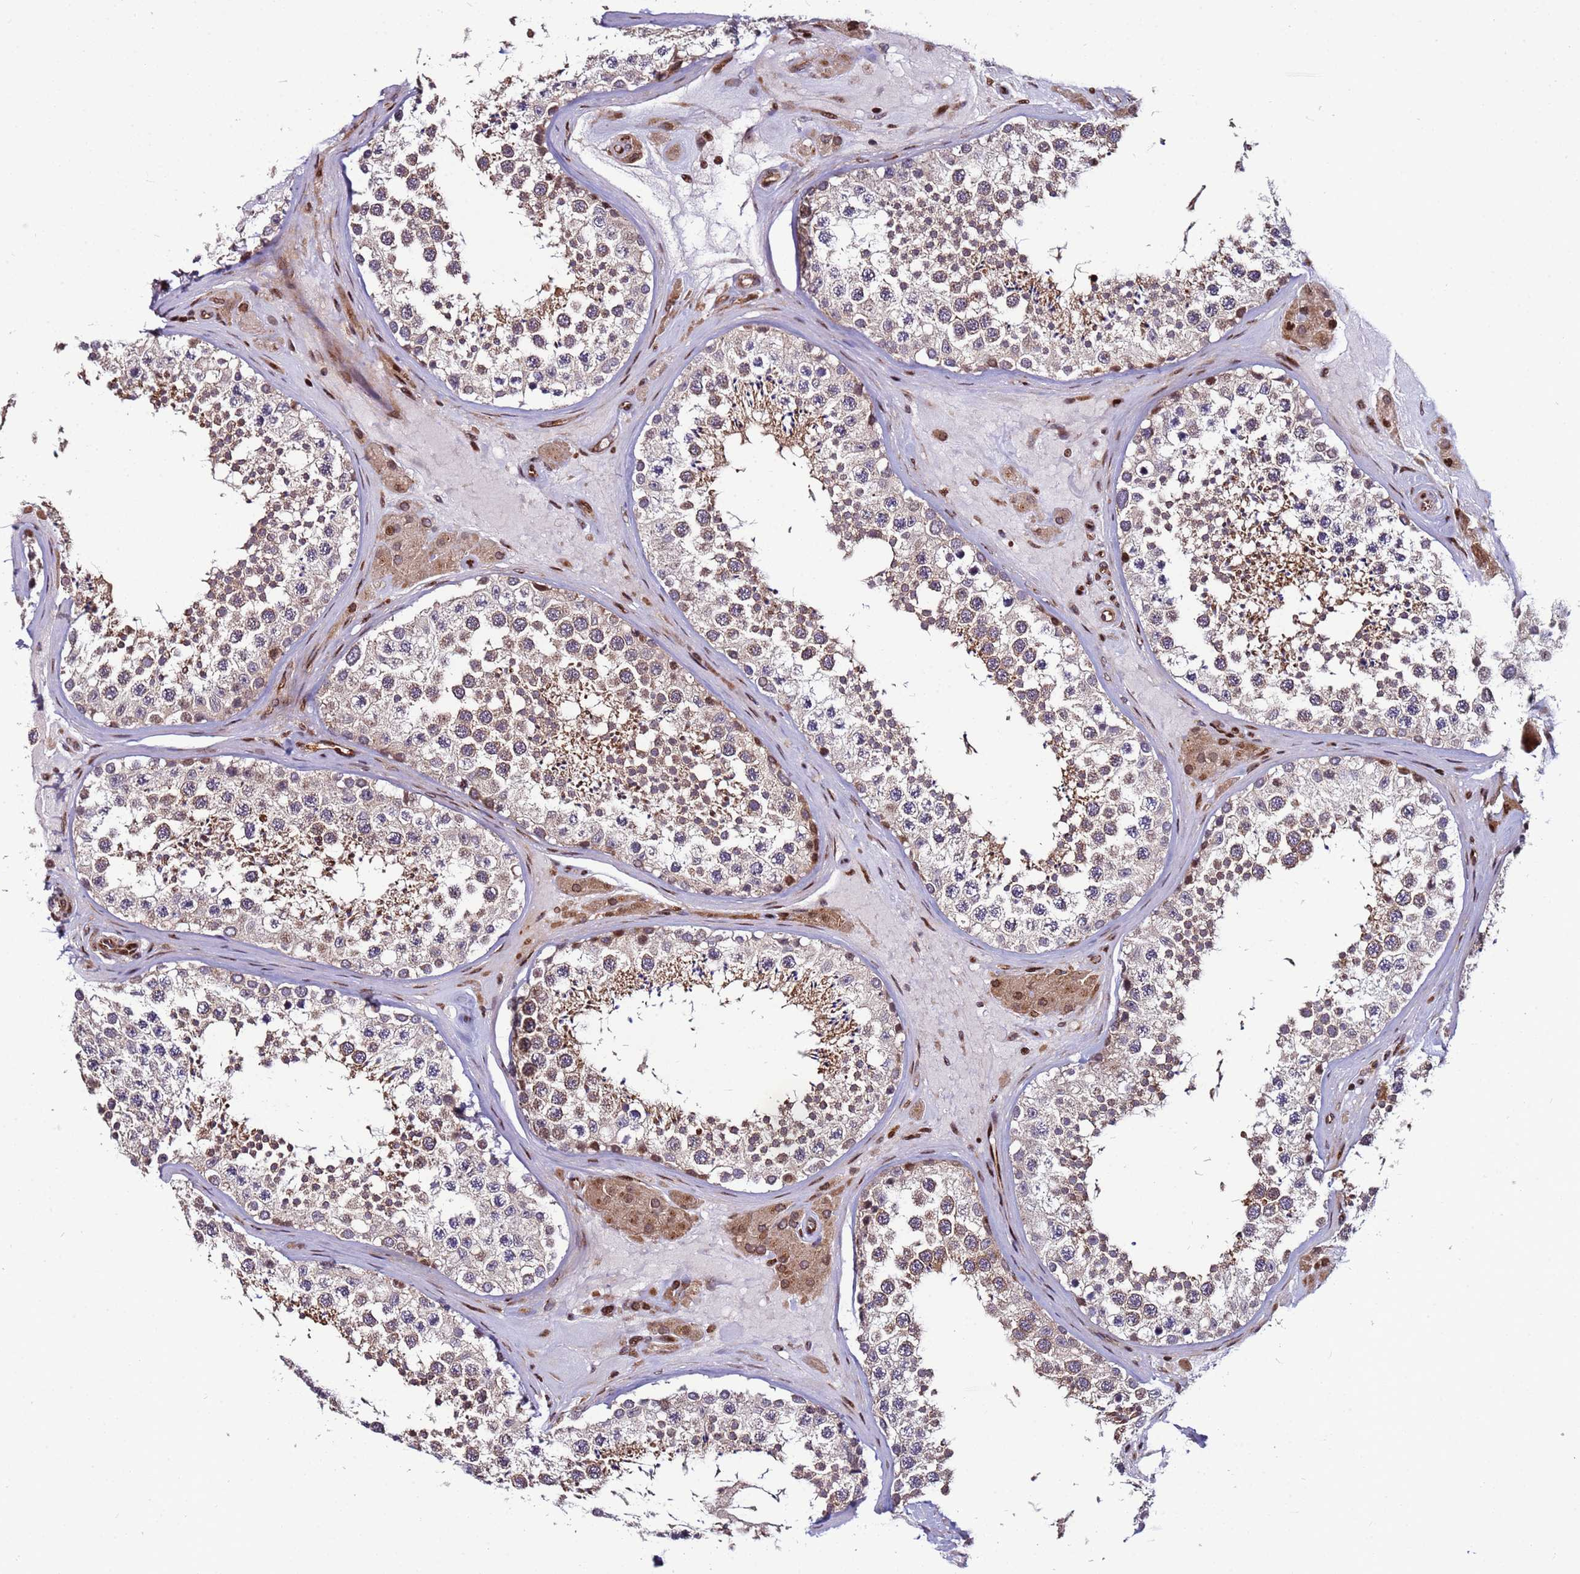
{"staining": {"intensity": "moderate", "quantity": "25%-75%", "location": "cytoplasmic/membranous"}, "tissue": "testis", "cell_type": "Cells in seminiferous ducts", "image_type": "normal", "snomed": [{"axis": "morphology", "description": "Normal tissue, NOS"}, {"axis": "topography", "description": "Testis"}], "caption": "Protein staining of normal testis shows moderate cytoplasmic/membranous staining in about 25%-75% of cells in seminiferous ducts.", "gene": "WBP11", "patient": {"sex": "male", "age": 46}}